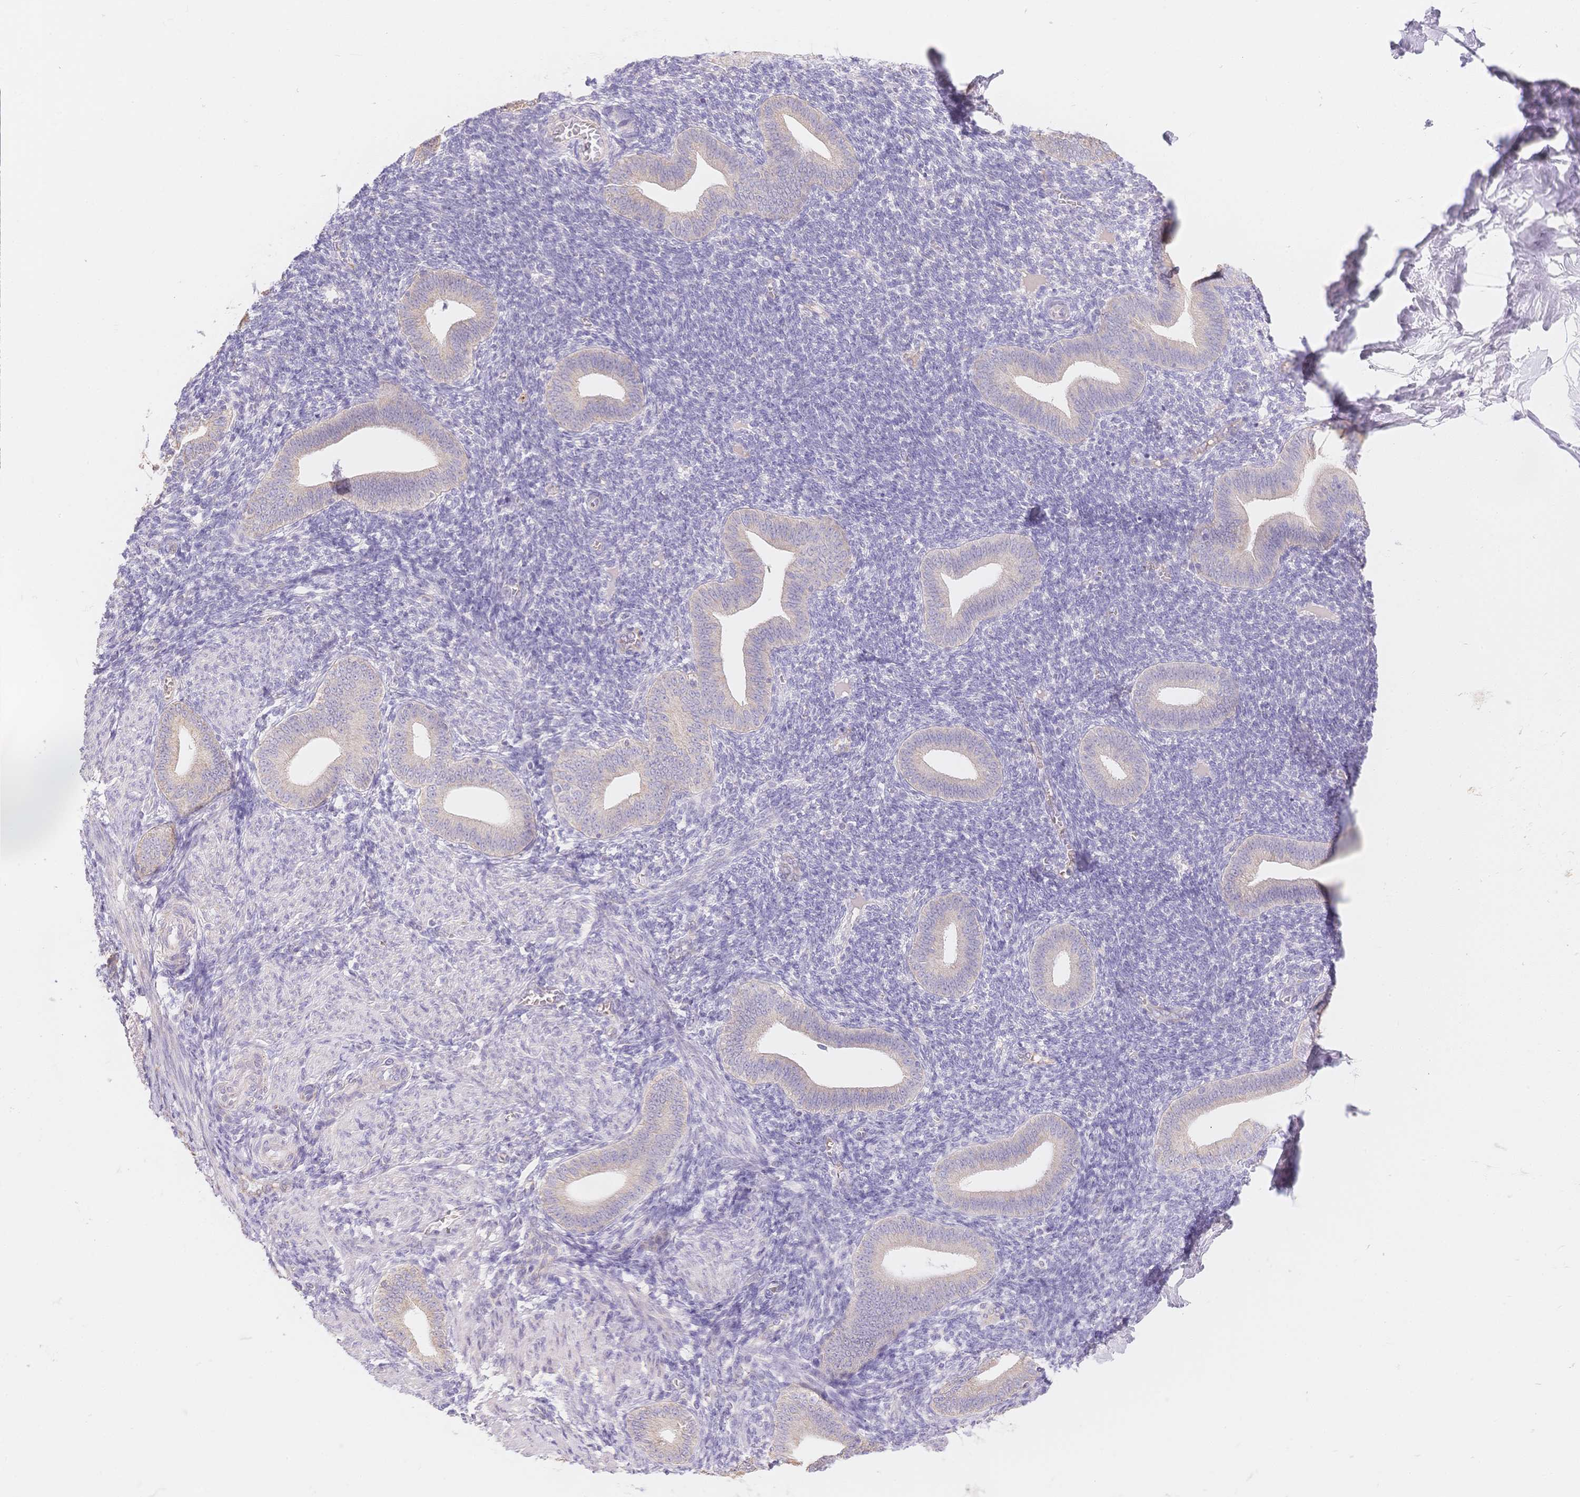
{"staining": {"intensity": "negative", "quantity": "none", "location": "none"}, "tissue": "endometrium", "cell_type": "Cells in endometrial stroma", "image_type": "normal", "snomed": [{"axis": "morphology", "description": "Normal tissue, NOS"}, {"axis": "topography", "description": "Endometrium"}], "caption": "This image is of unremarkable endometrium stained with immunohistochemistry to label a protein in brown with the nuclei are counter-stained blue. There is no positivity in cells in endometrial stroma. (Brightfield microscopy of DAB (3,3'-diaminobenzidine) immunohistochemistry at high magnification).", "gene": "SMYD1", "patient": {"sex": "female", "age": 25}}